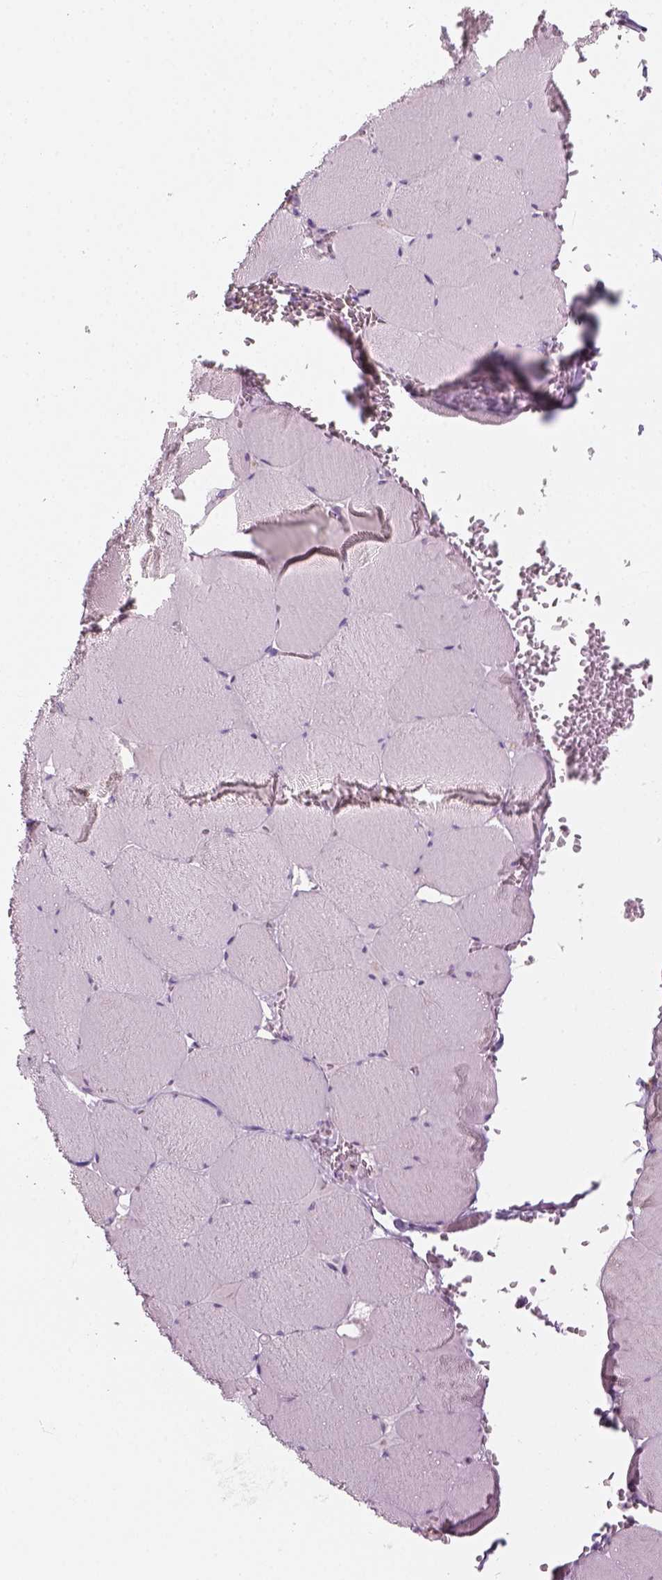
{"staining": {"intensity": "negative", "quantity": "none", "location": "none"}, "tissue": "skeletal muscle", "cell_type": "Myocytes", "image_type": "normal", "snomed": [{"axis": "morphology", "description": "Normal tissue, NOS"}, {"axis": "morphology", "description": "Malignant melanoma, Metastatic site"}, {"axis": "topography", "description": "Skeletal muscle"}], "caption": "DAB (3,3'-diaminobenzidine) immunohistochemical staining of normal skeletal muscle reveals no significant expression in myocytes.", "gene": "AWAT2", "patient": {"sex": "male", "age": 50}}